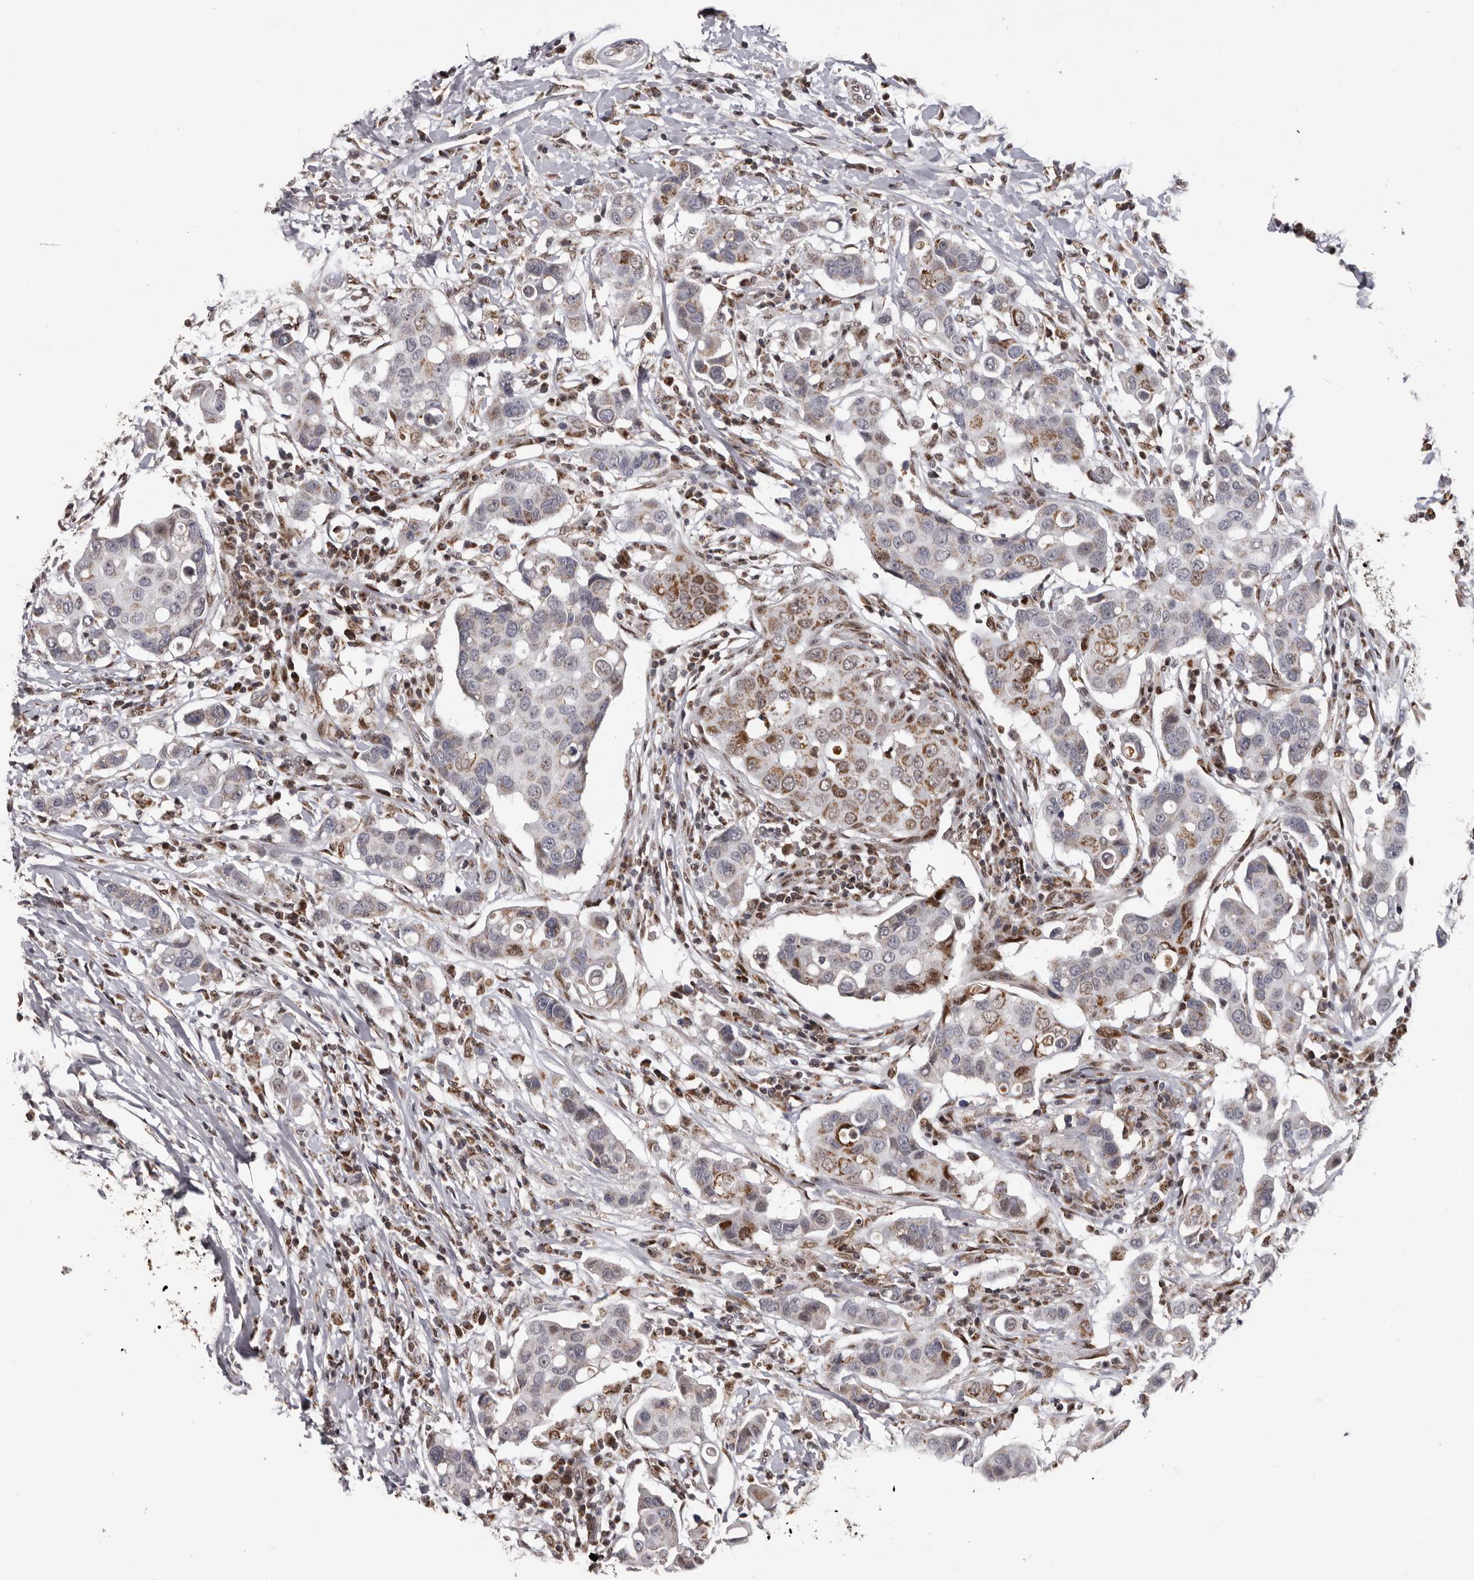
{"staining": {"intensity": "moderate", "quantity": "25%-75%", "location": "cytoplasmic/membranous"}, "tissue": "breast cancer", "cell_type": "Tumor cells", "image_type": "cancer", "snomed": [{"axis": "morphology", "description": "Duct carcinoma"}, {"axis": "topography", "description": "Breast"}], "caption": "Breast cancer stained with a protein marker shows moderate staining in tumor cells.", "gene": "C17orf99", "patient": {"sex": "female", "age": 27}}